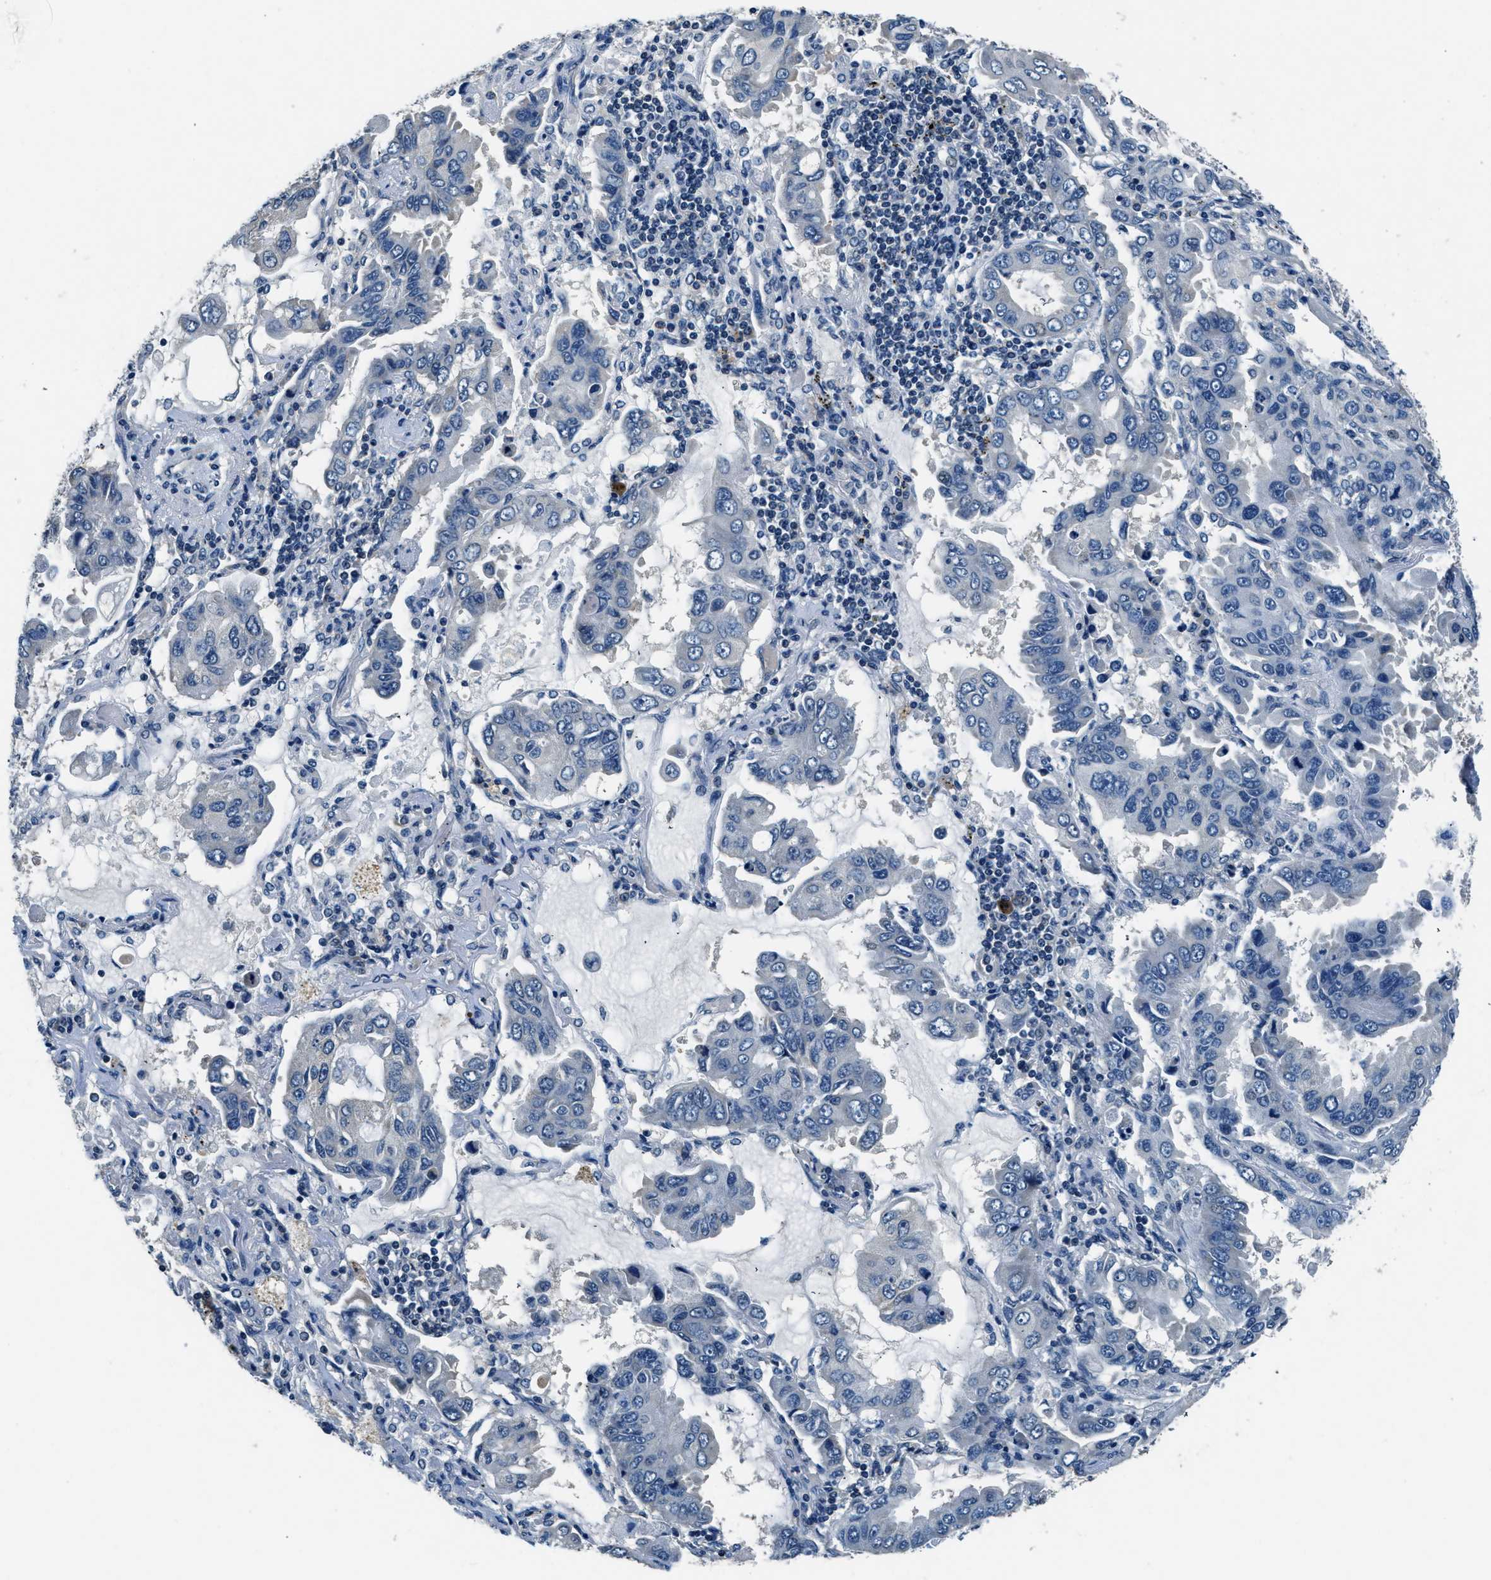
{"staining": {"intensity": "negative", "quantity": "none", "location": "none"}, "tissue": "lung cancer", "cell_type": "Tumor cells", "image_type": "cancer", "snomed": [{"axis": "morphology", "description": "Adenocarcinoma, NOS"}, {"axis": "topography", "description": "Lung"}], "caption": "Human lung adenocarcinoma stained for a protein using immunohistochemistry (IHC) exhibits no staining in tumor cells.", "gene": "NME8", "patient": {"sex": "male", "age": 64}}